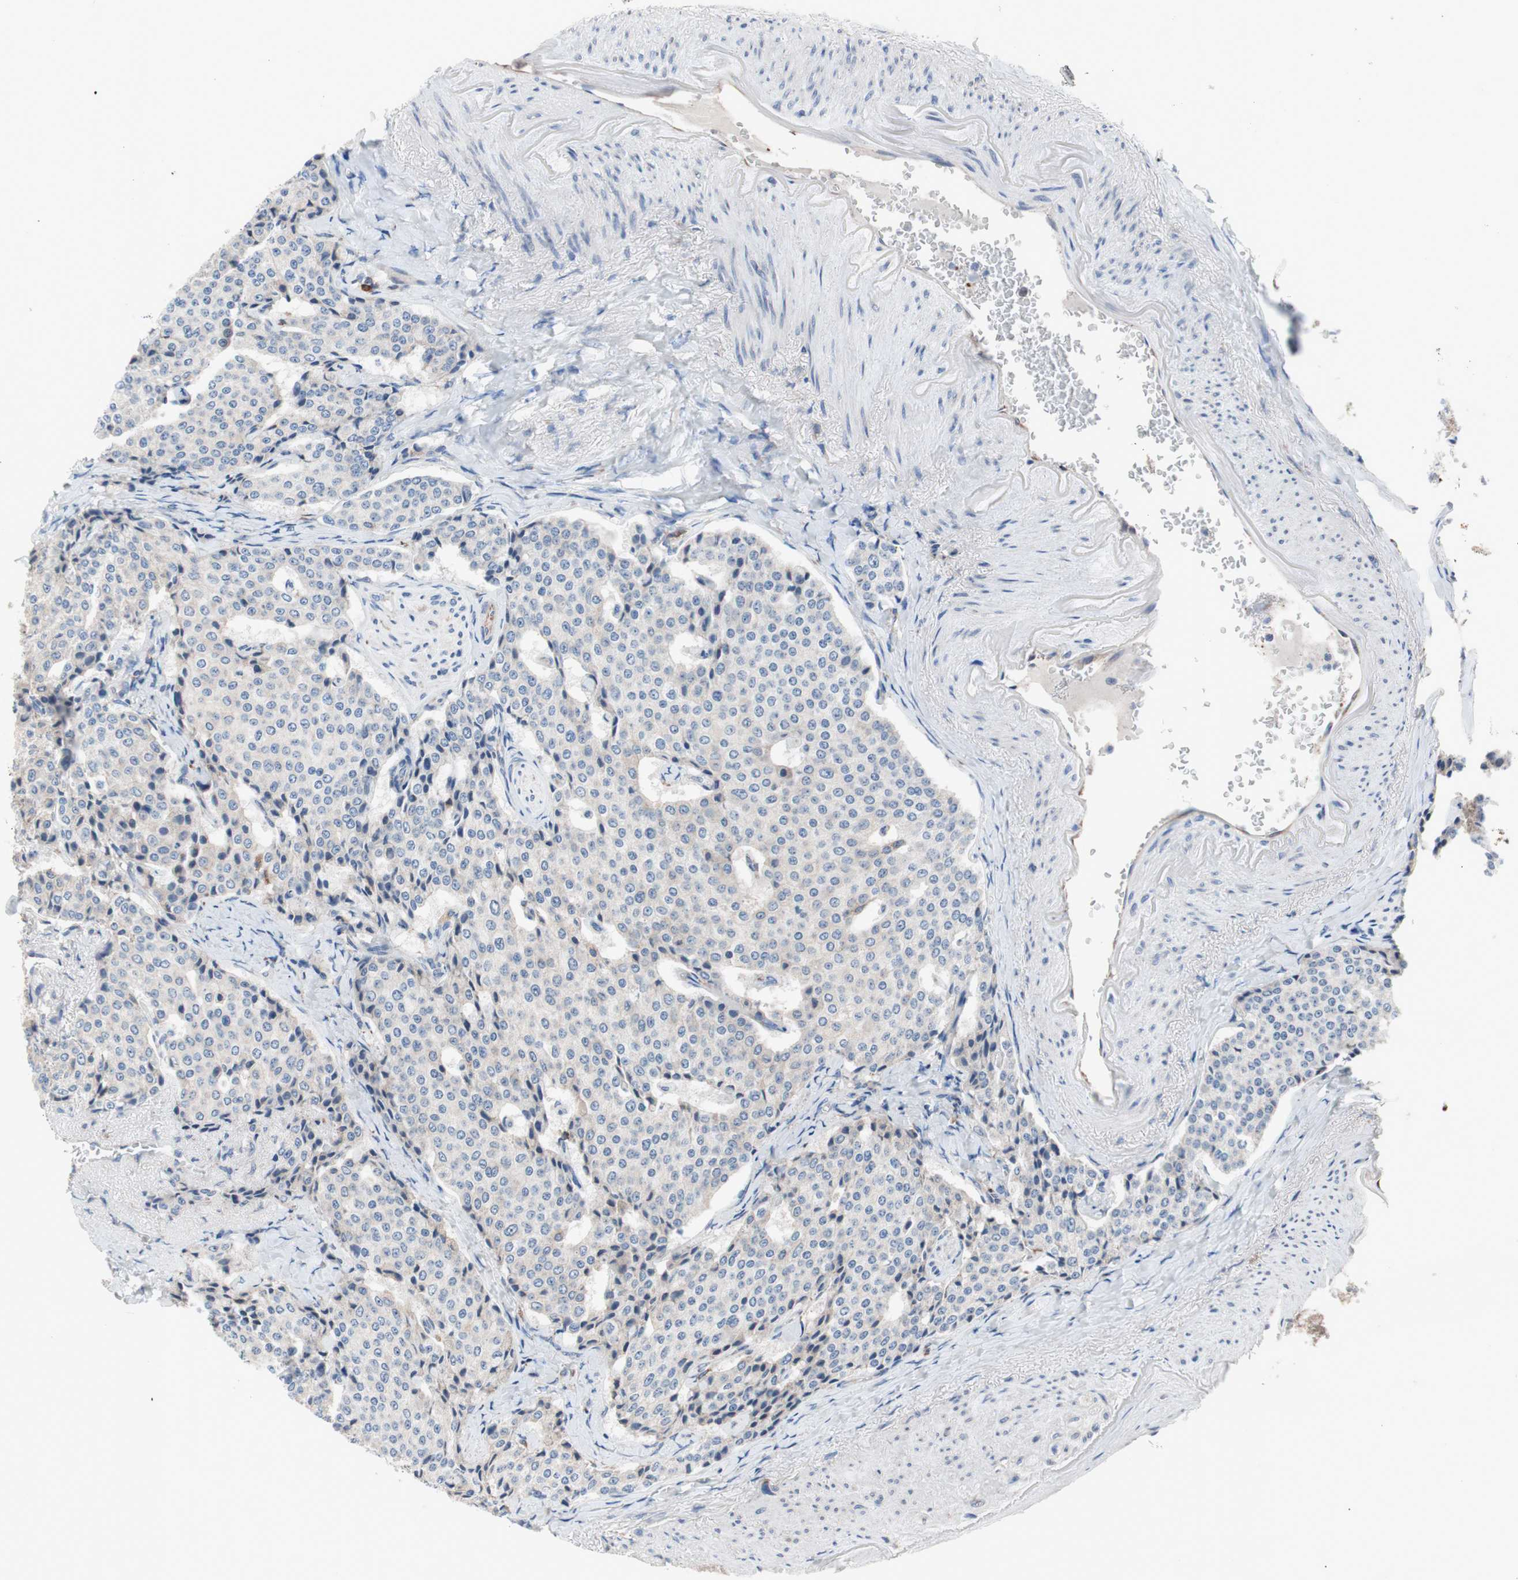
{"staining": {"intensity": "weak", "quantity": "<25%", "location": "cytoplasmic/membranous"}, "tissue": "carcinoid", "cell_type": "Tumor cells", "image_type": "cancer", "snomed": [{"axis": "morphology", "description": "Carcinoid, malignant, NOS"}, {"axis": "topography", "description": "Colon"}], "caption": "The histopathology image reveals no significant expression in tumor cells of carcinoid (malignant).", "gene": "SLC27A4", "patient": {"sex": "female", "age": 61}}